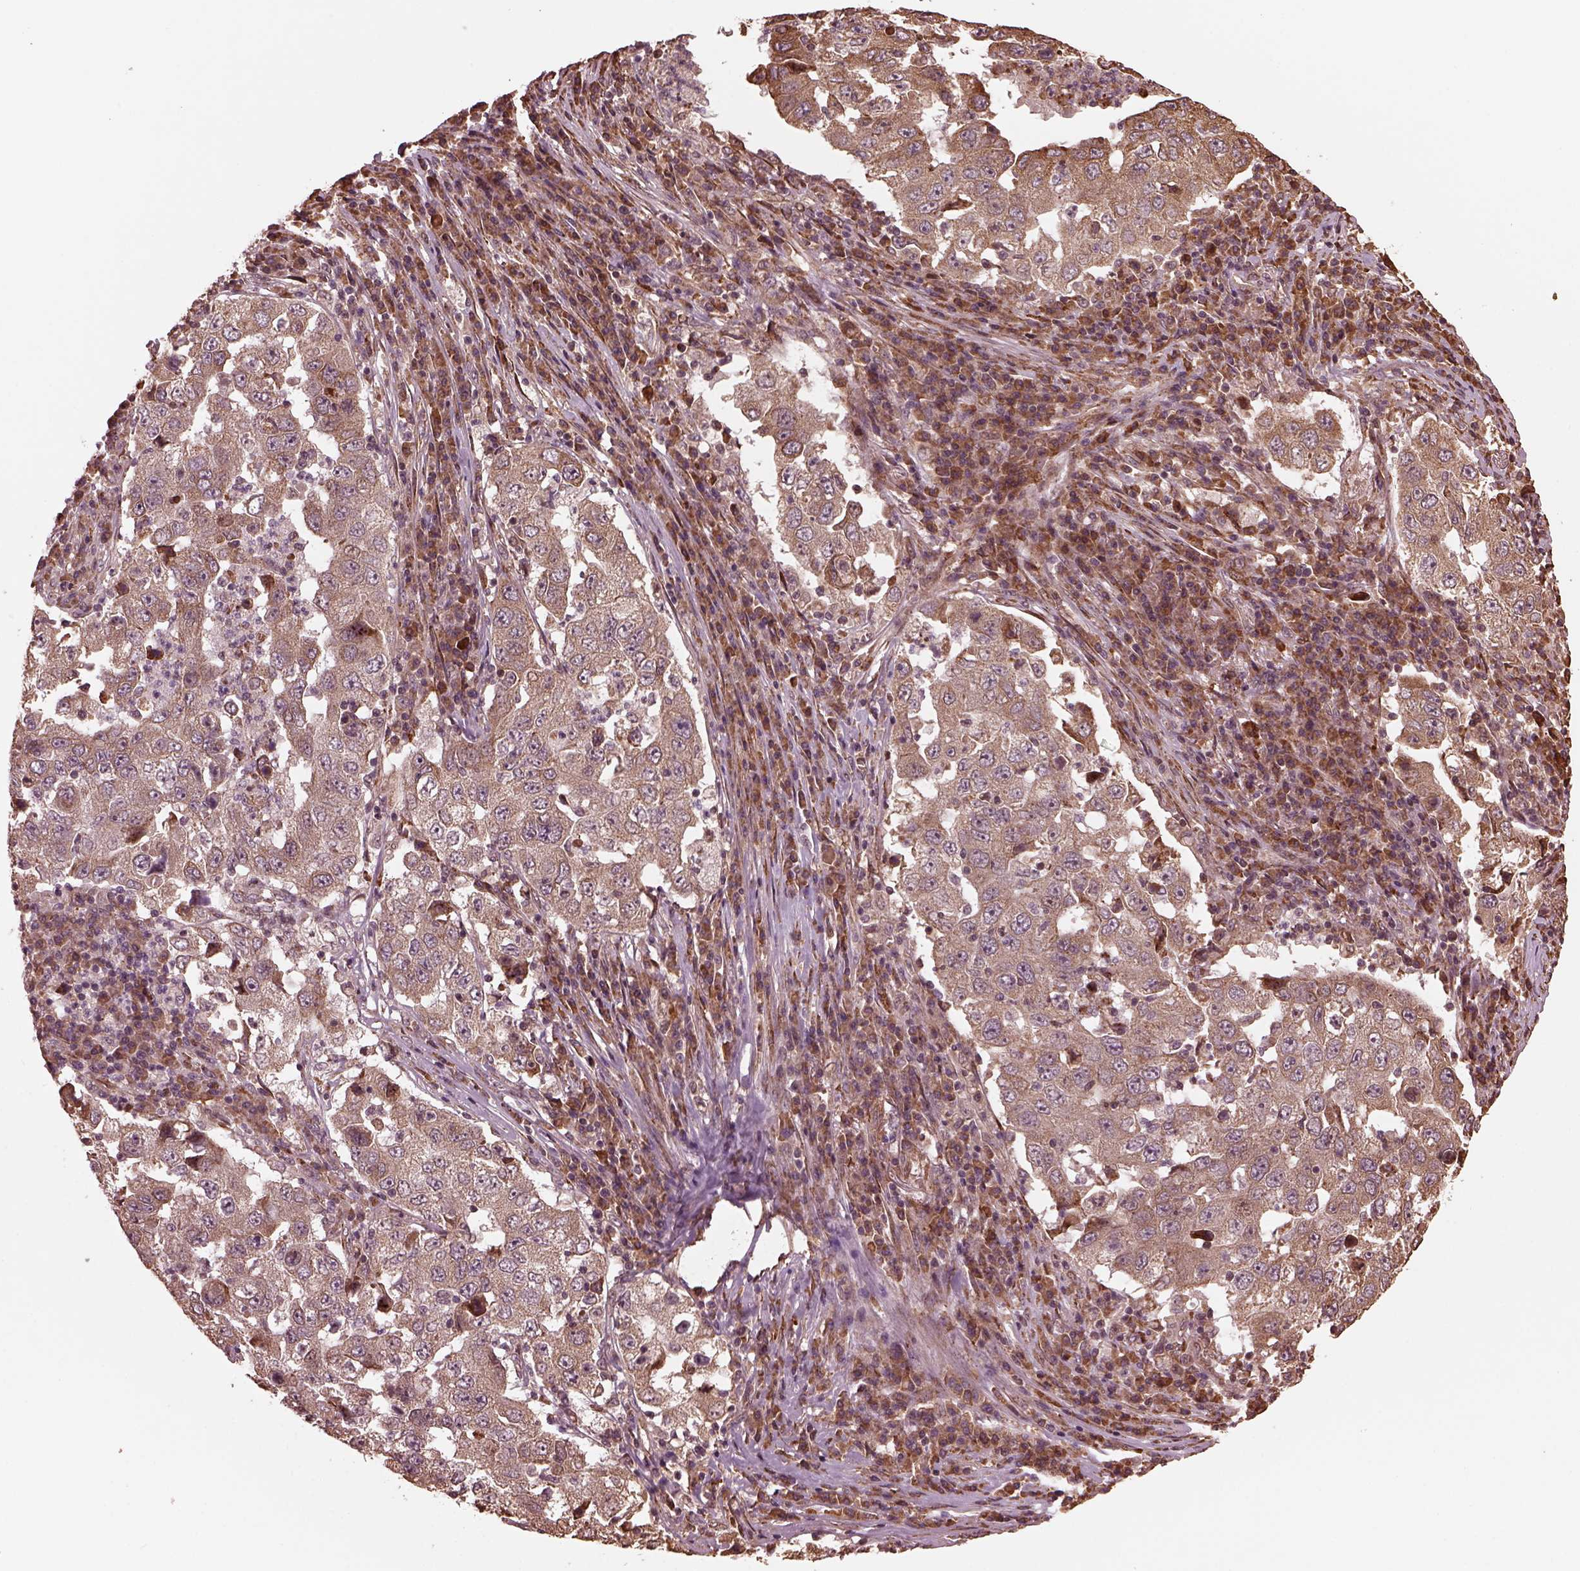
{"staining": {"intensity": "weak", "quantity": ">75%", "location": "cytoplasmic/membranous"}, "tissue": "lung cancer", "cell_type": "Tumor cells", "image_type": "cancer", "snomed": [{"axis": "morphology", "description": "Adenocarcinoma, NOS"}, {"axis": "topography", "description": "Lung"}], "caption": "Protein expression analysis of adenocarcinoma (lung) shows weak cytoplasmic/membranous positivity in approximately >75% of tumor cells.", "gene": "ZNF292", "patient": {"sex": "male", "age": 73}}